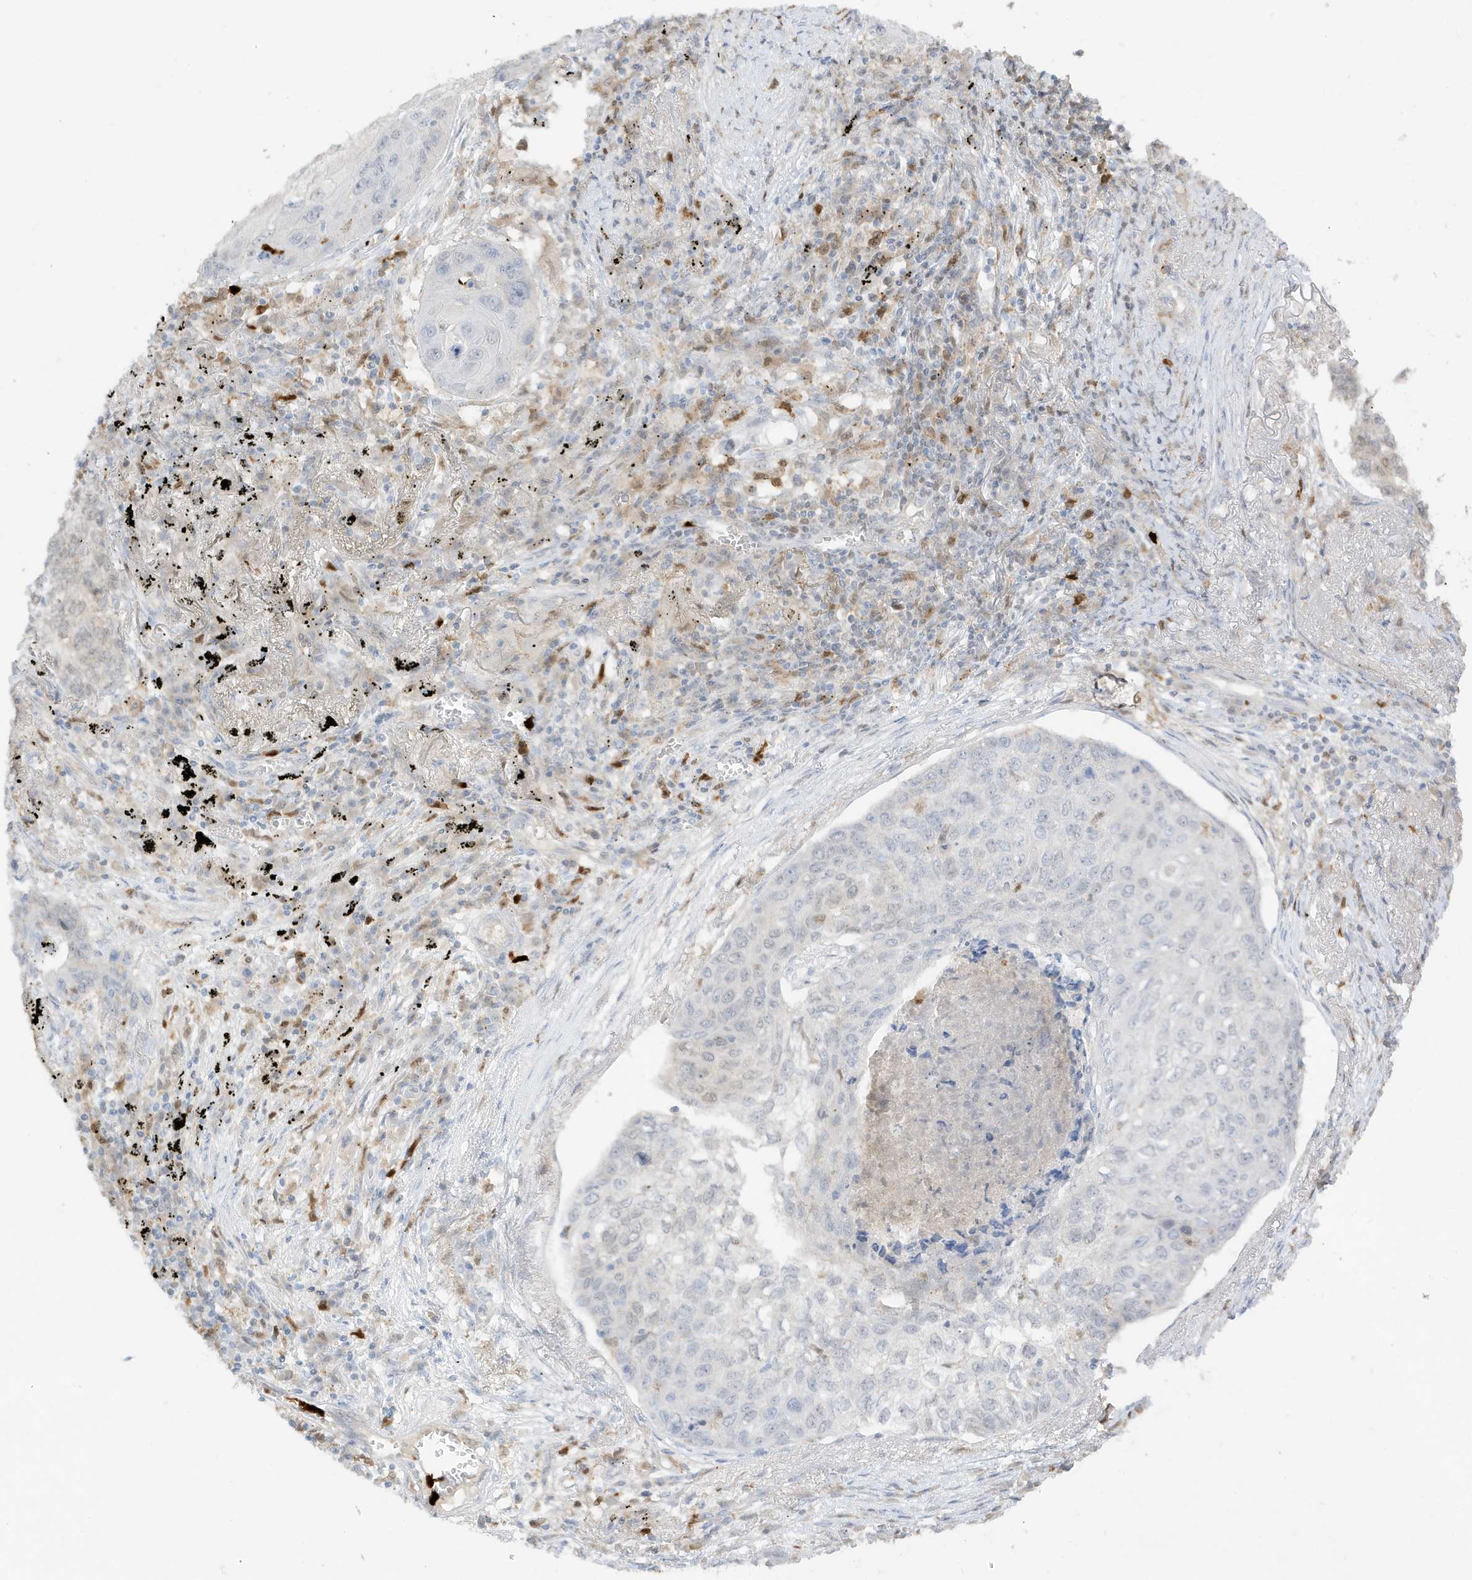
{"staining": {"intensity": "negative", "quantity": "none", "location": "none"}, "tissue": "lung cancer", "cell_type": "Tumor cells", "image_type": "cancer", "snomed": [{"axis": "morphology", "description": "Squamous cell carcinoma, NOS"}, {"axis": "topography", "description": "Lung"}], "caption": "Lung cancer (squamous cell carcinoma) was stained to show a protein in brown. There is no significant staining in tumor cells.", "gene": "GCA", "patient": {"sex": "female", "age": 63}}